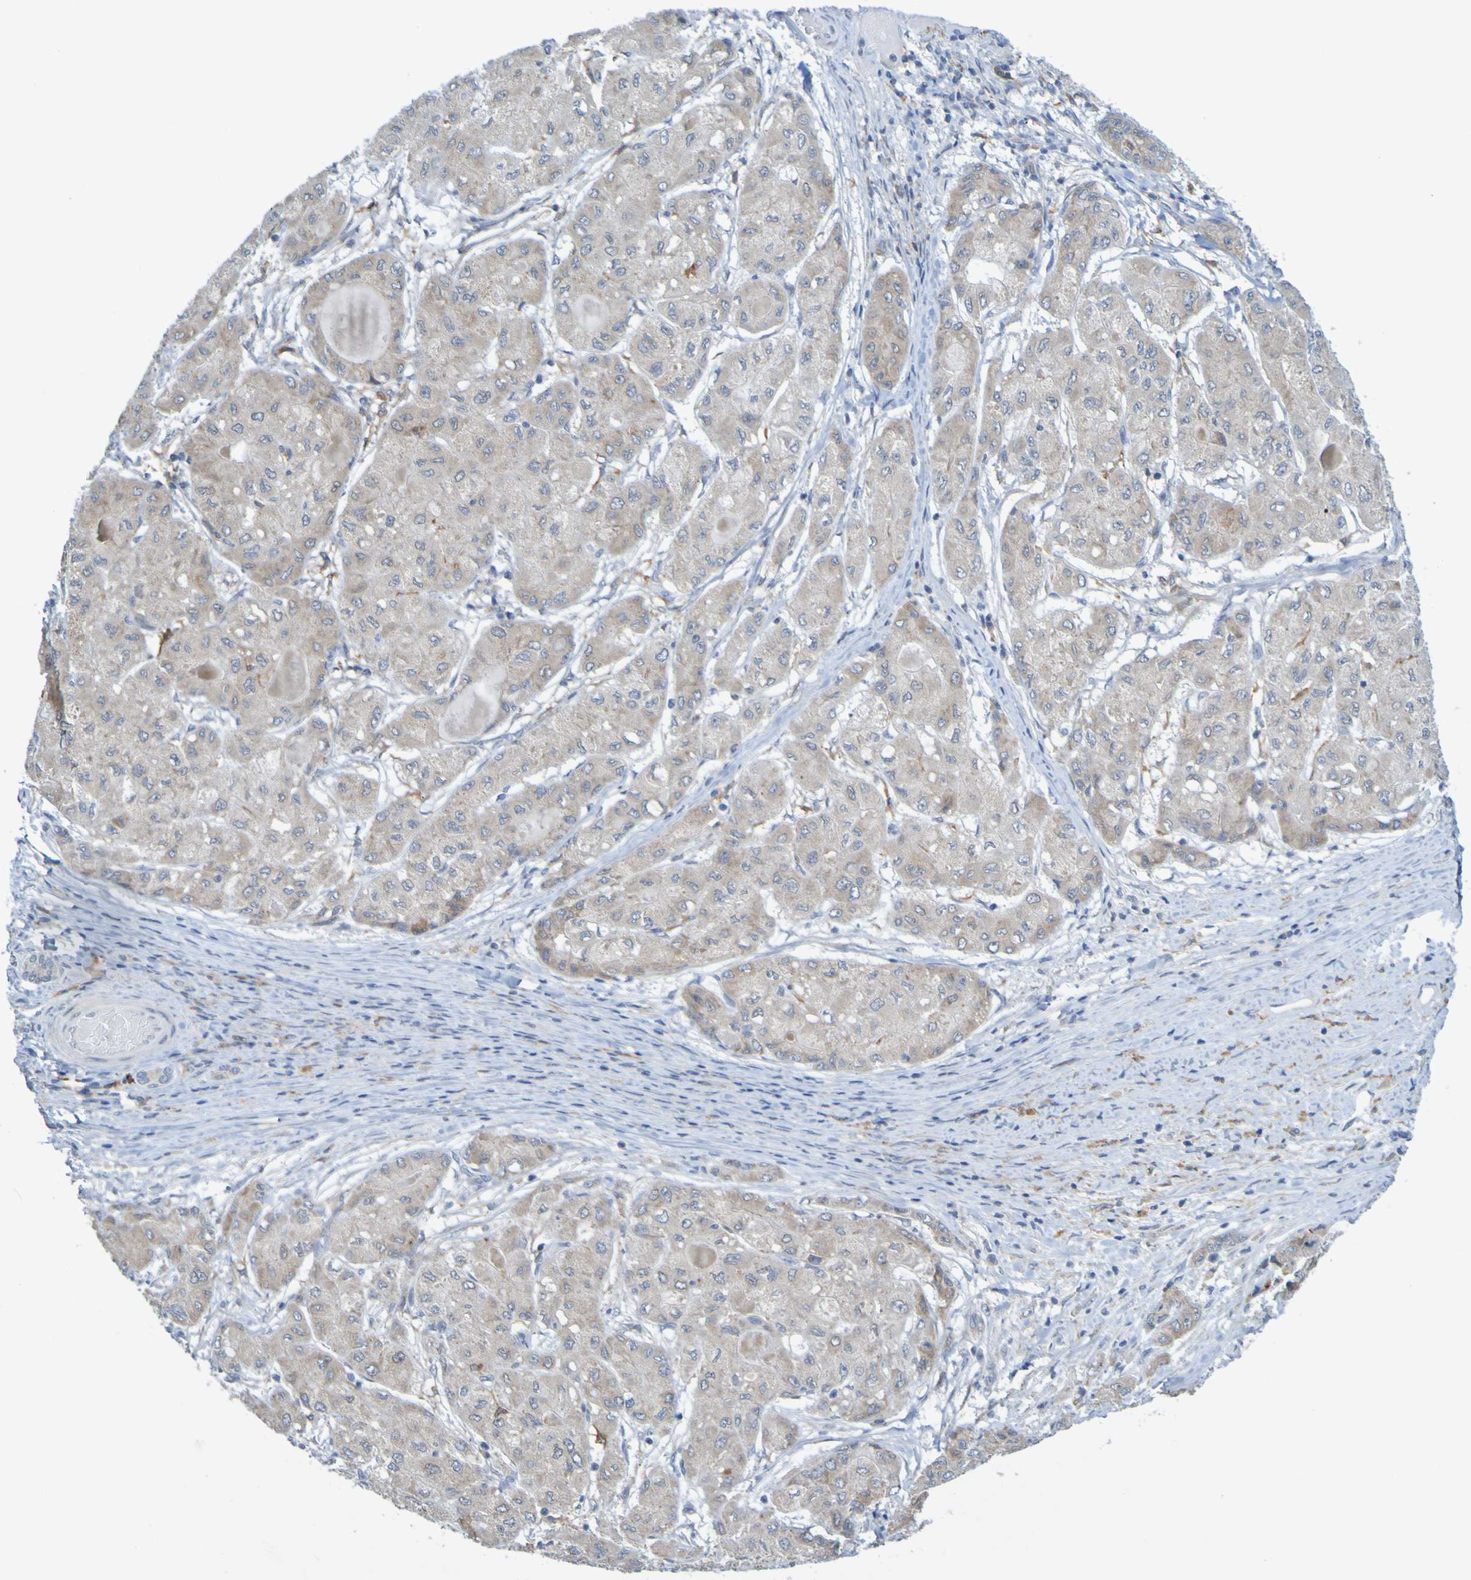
{"staining": {"intensity": "weak", "quantity": "25%-75%", "location": "cytoplasmic/membranous"}, "tissue": "liver cancer", "cell_type": "Tumor cells", "image_type": "cancer", "snomed": [{"axis": "morphology", "description": "Carcinoma, Hepatocellular, NOS"}, {"axis": "topography", "description": "Liver"}], "caption": "DAB immunohistochemical staining of hepatocellular carcinoma (liver) exhibits weak cytoplasmic/membranous protein expression in about 25%-75% of tumor cells.", "gene": "LILRB5", "patient": {"sex": "male", "age": 80}}